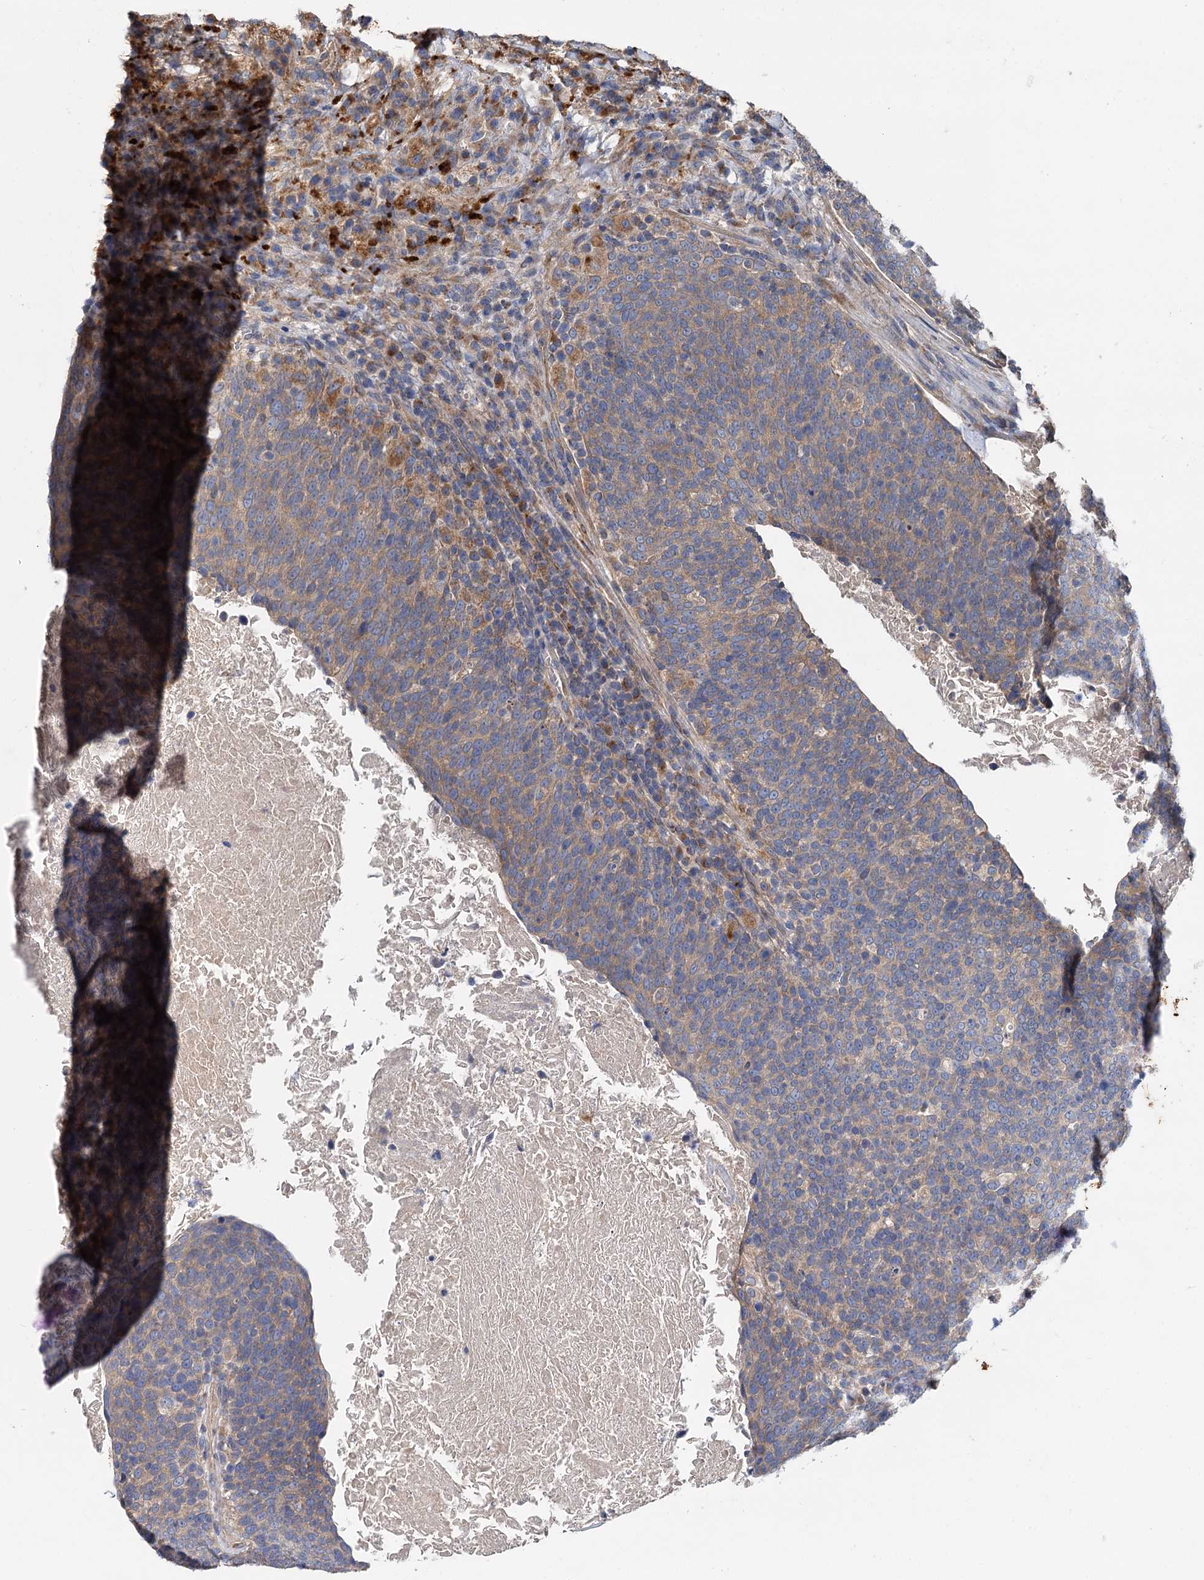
{"staining": {"intensity": "moderate", "quantity": "<25%", "location": "cytoplasmic/membranous"}, "tissue": "head and neck cancer", "cell_type": "Tumor cells", "image_type": "cancer", "snomed": [{"axis": "morphology", "description": "Squamous cell carcinoma, NOS"}, {"axis": "morphology", "description": "Squamous cell carcinoma, metastatic, NOS"}, {"axis": "topography", "description": "Lymph node"}, {"axis": "topography", "description": "Head-Neck"}], "caption": "Tumor cells reveal low levels of moderate cytoplasmic/membranous expression in approximately <25% of cells in human head and neck cancer (squamous cell carcinoma).", "gene": "SPRYD3", "patient": {"sex": "male", "age": 62}}